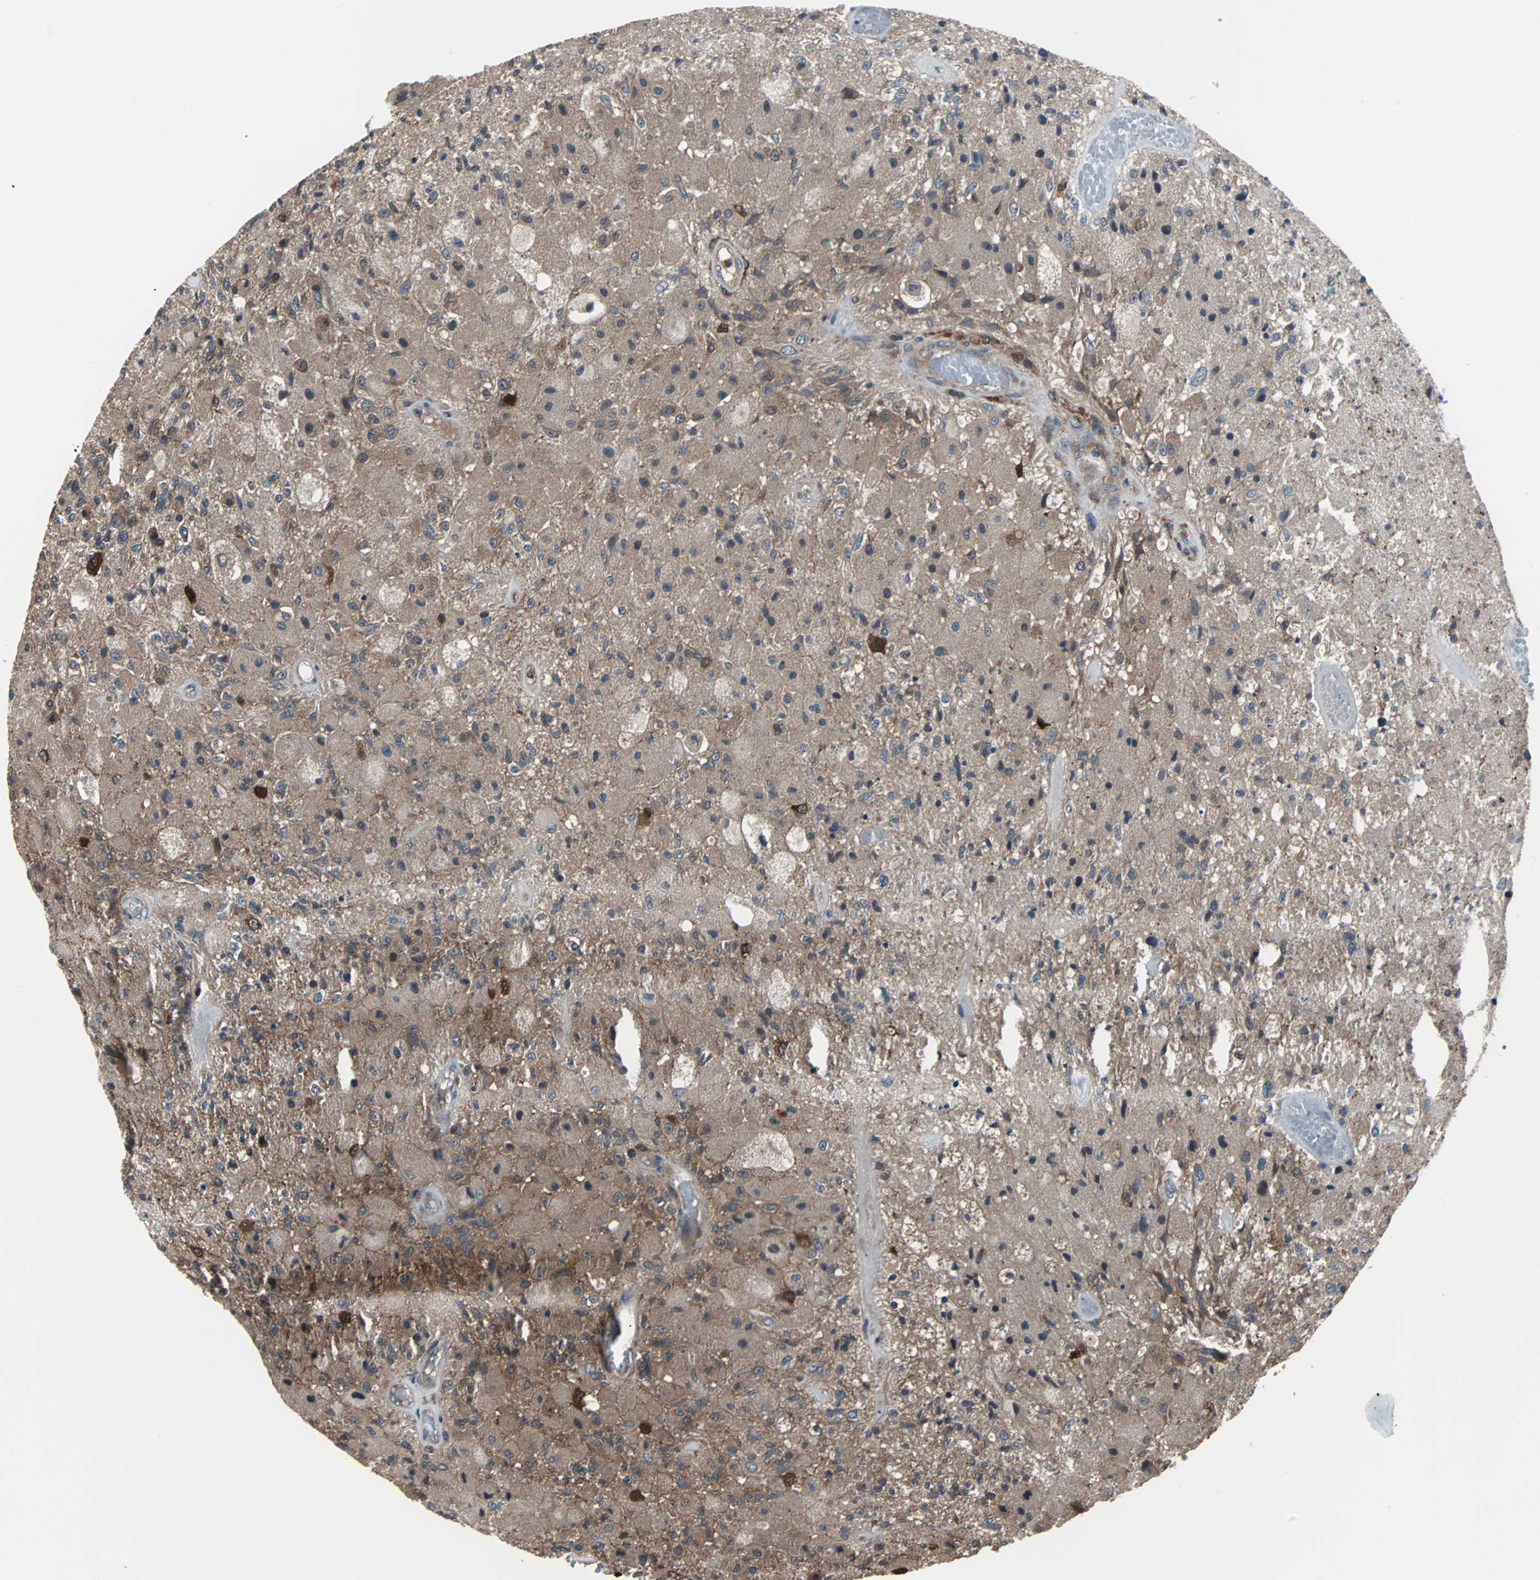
{"staining": {"intensity": "weak", "quantity": "25%-75%", "location": "cytoplasmic/membranous"}, "tissue": "glioma", "cell_type": "Tumor cells", "image_type": "cancer", "snomed": [{"axis": "morphology", "description": "Normal tissue, NOS"}, {"axis": "morphology", "description": "Glioma, malignant, High grade"}, {"axis": "topography", "description": "Cerebral cortex"}], "caption": "A histopathology image of human high-grade glioma (malignant) stained for a protein displays weak cytoplasmic/membranous brown staining in tumor cells.", "gene": "PAK1", "patient": {"sex": "male", "age": 77}}